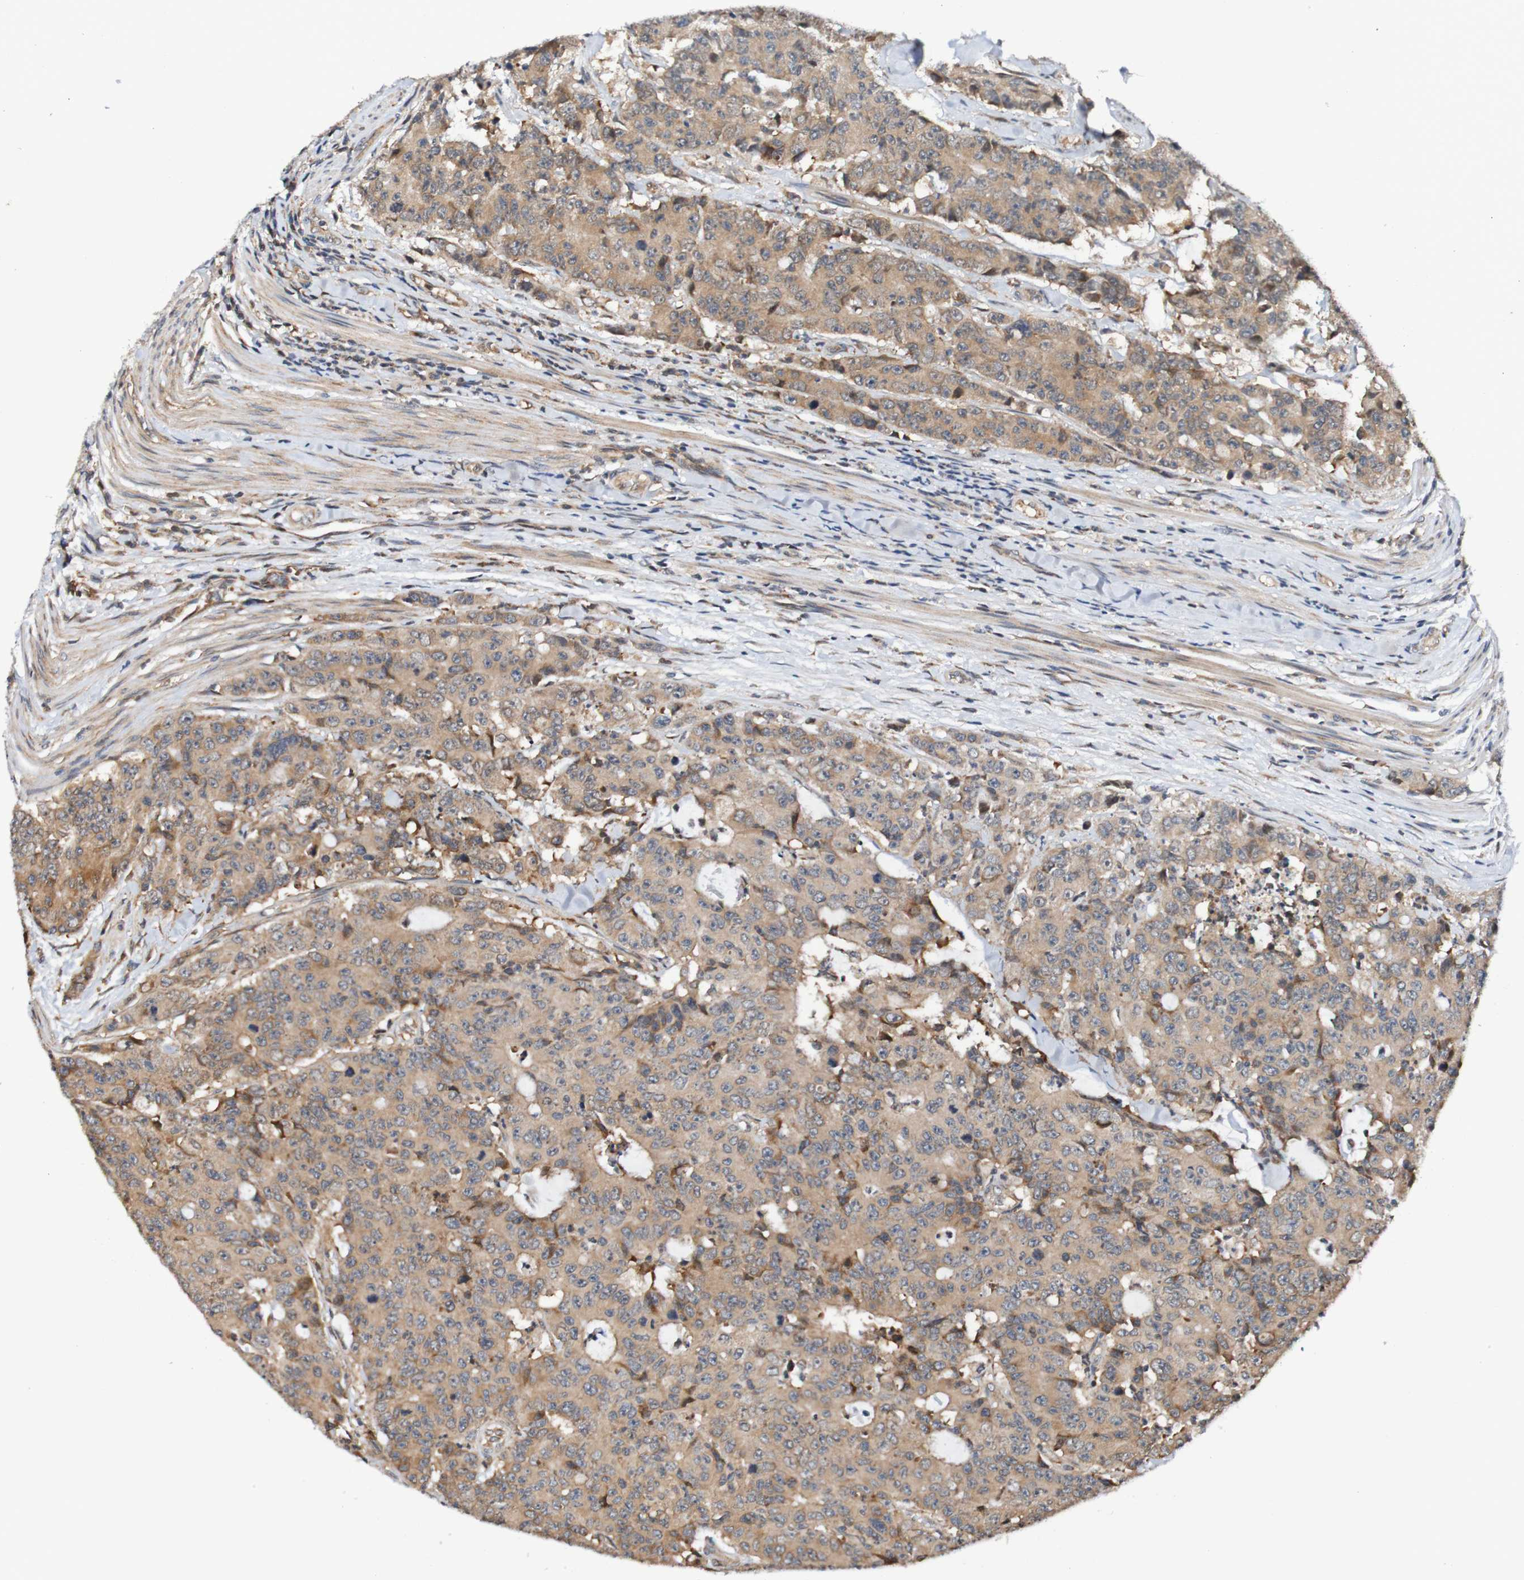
{"staining": {"intensity": "moderate", "quantity": ">75%", "location": "cytoplasmic/membranous"}, "tissue": "colorectal cancer", "cell_type": "Tumor cells", "image_type": "cancer", "snomed": [{"axis": "morphology", "description": "Adenocarcinoma, NOS"}, {"axis": "topography", "description": "Colon"}], "caption": "Moderate cytoplasmic/membranous staining is present in approximately >75% of tumor cells in adenocarcinoma (colorectal).", "gene": "AXIN1", "patient": {"sex": "female", "age": 86}}